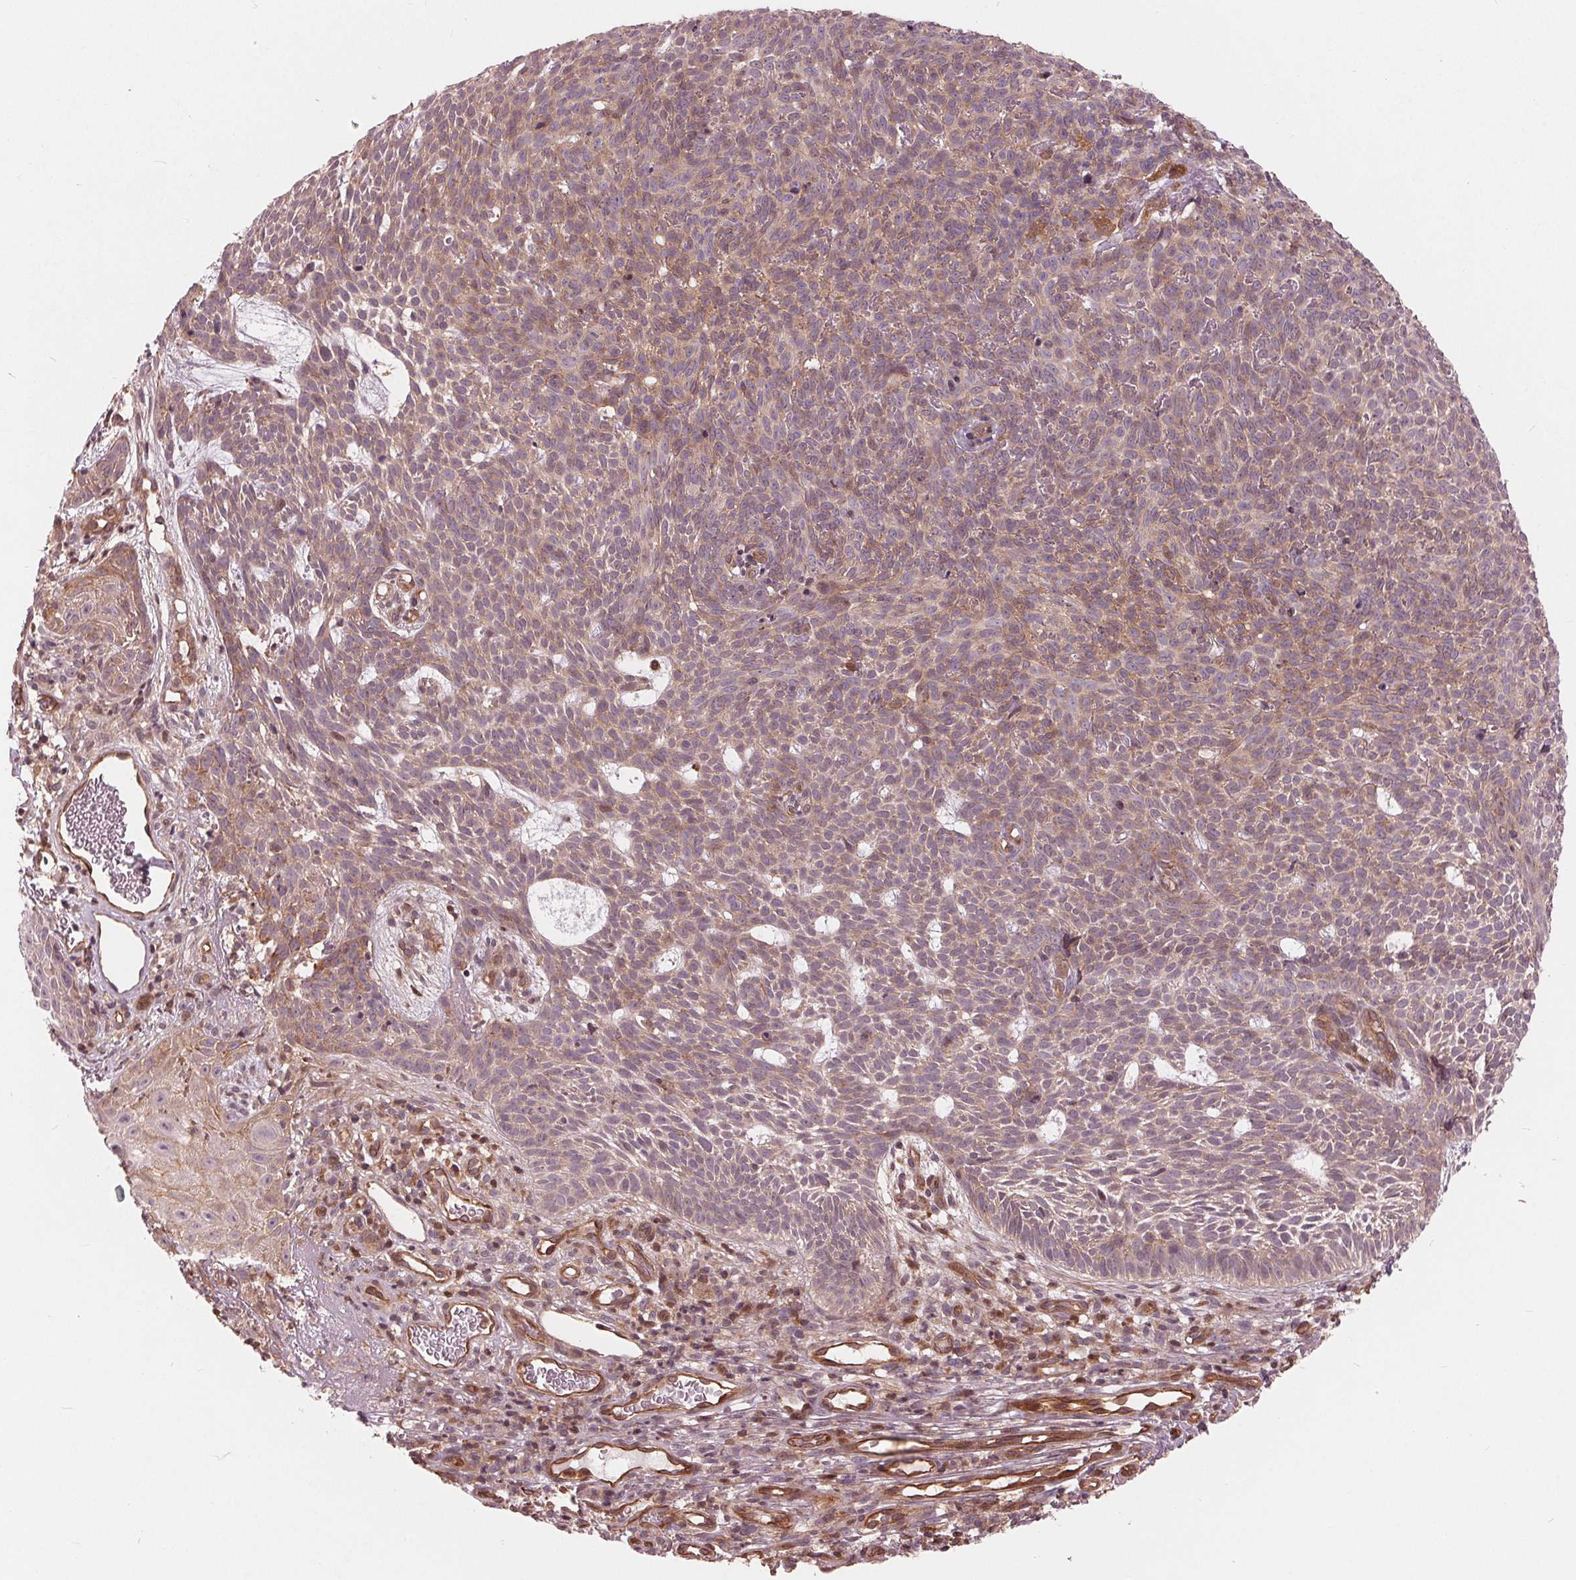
{"staining": {"intensity": "weak", "quantity": "25%-75%", "location": "cytoplasmic/membranous"}, "tissue": "skin cancer", "cell_type": "Tumor cells", "image_type": "cancer", "snomed": [{"axis": "morphology", "description": "Basal cell carcinoma"}, {"axis": "topography", "description": "Skin"}], "caption": "The micrograph demonstrates a brown stain indicating the presence of a protein in the cytoplasmic/membranous of tumor cells in skin cancer.", "gene": "TXNIP", "patient": {"sex": "male", "age": 59}}